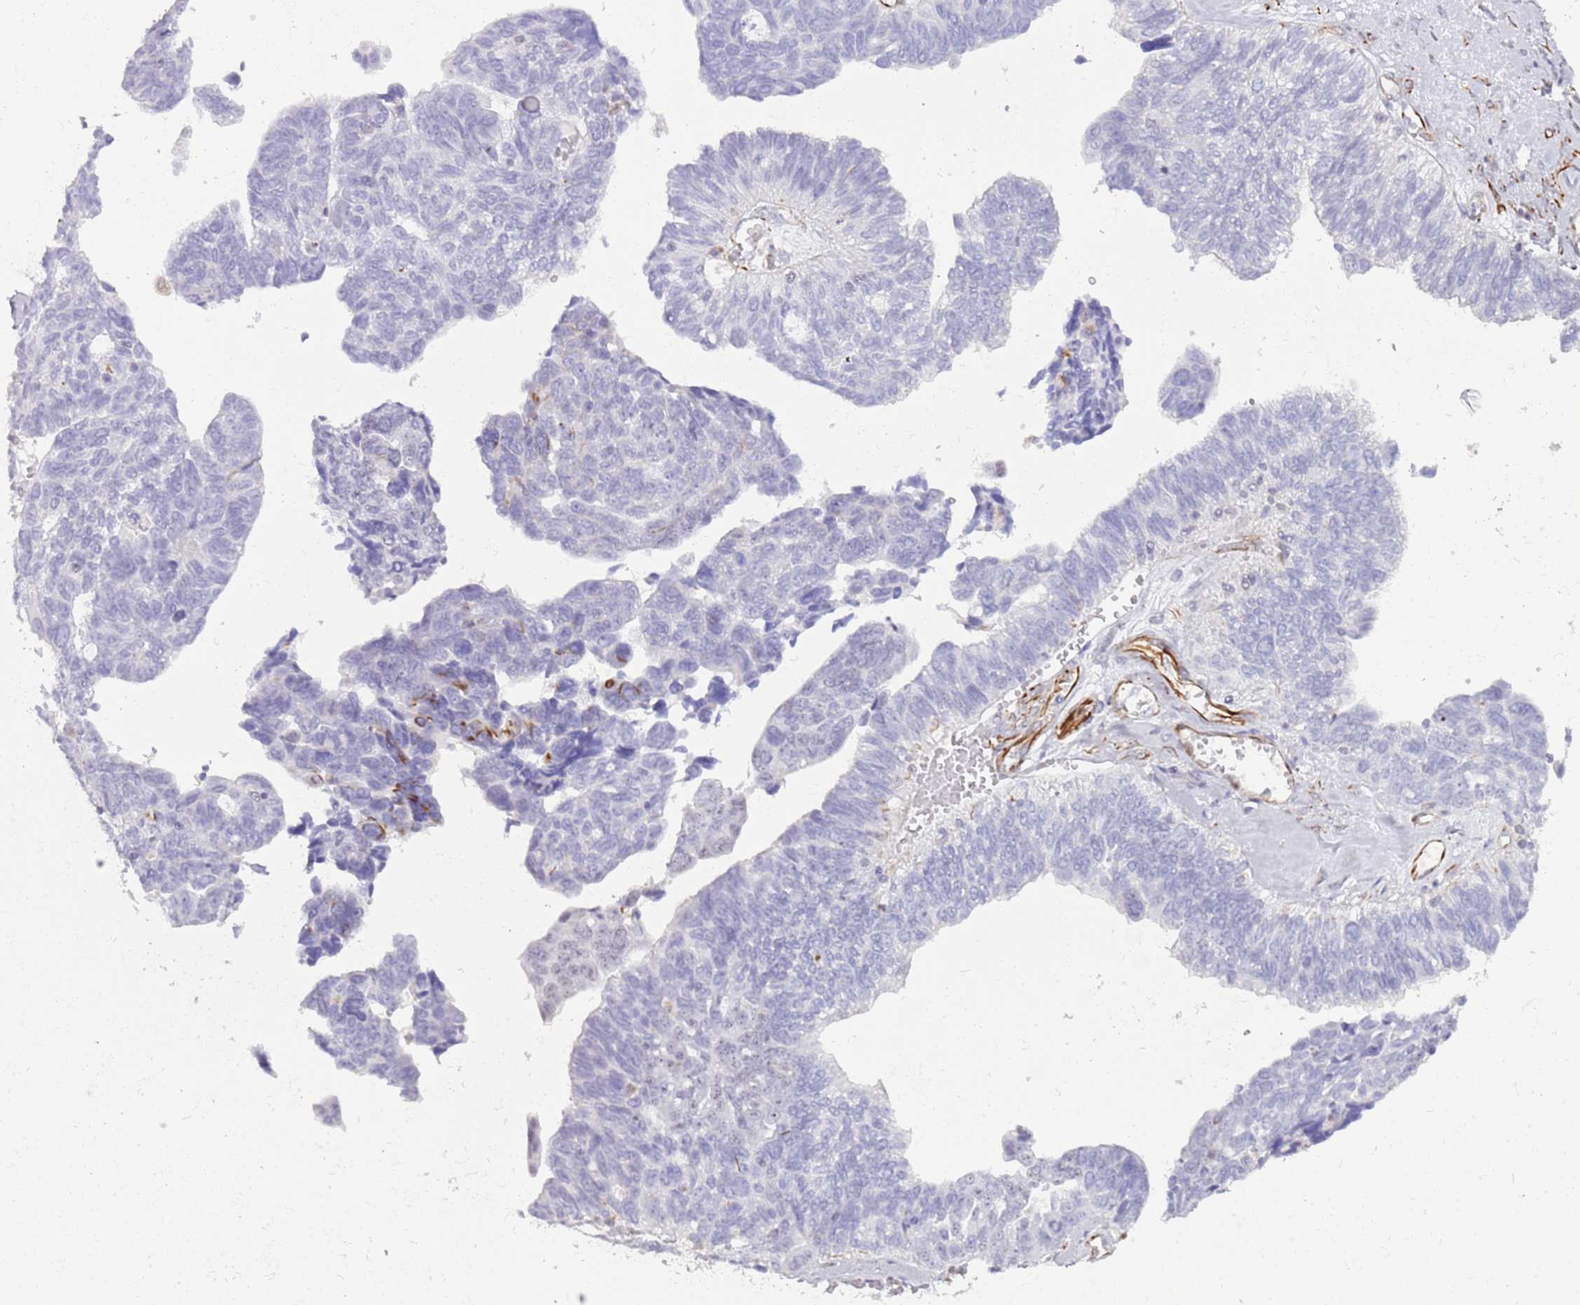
{"staining": {"intensity": "negative", "quantity": "none", "location": "none"}, "tissue": "ovarian cancer", "cell_type": "Tumor cells", "image_type": "cancer", "snomed": [{"axis": "morphology", "description": "Cystadenocarcinoma, serous, NOS"}, {"axis": "topography", "description": "Ovary"}], "caption": "Immunohistochemical staining of ovarian serous cystadenocarcinoma exhibits no significant positivity in tumor cells. (Immunohistochemistry (ihc), brightfield microscopy, high magnification).", "gene": "NBPF3", "patient": {"sex": "female", "age": 79}}